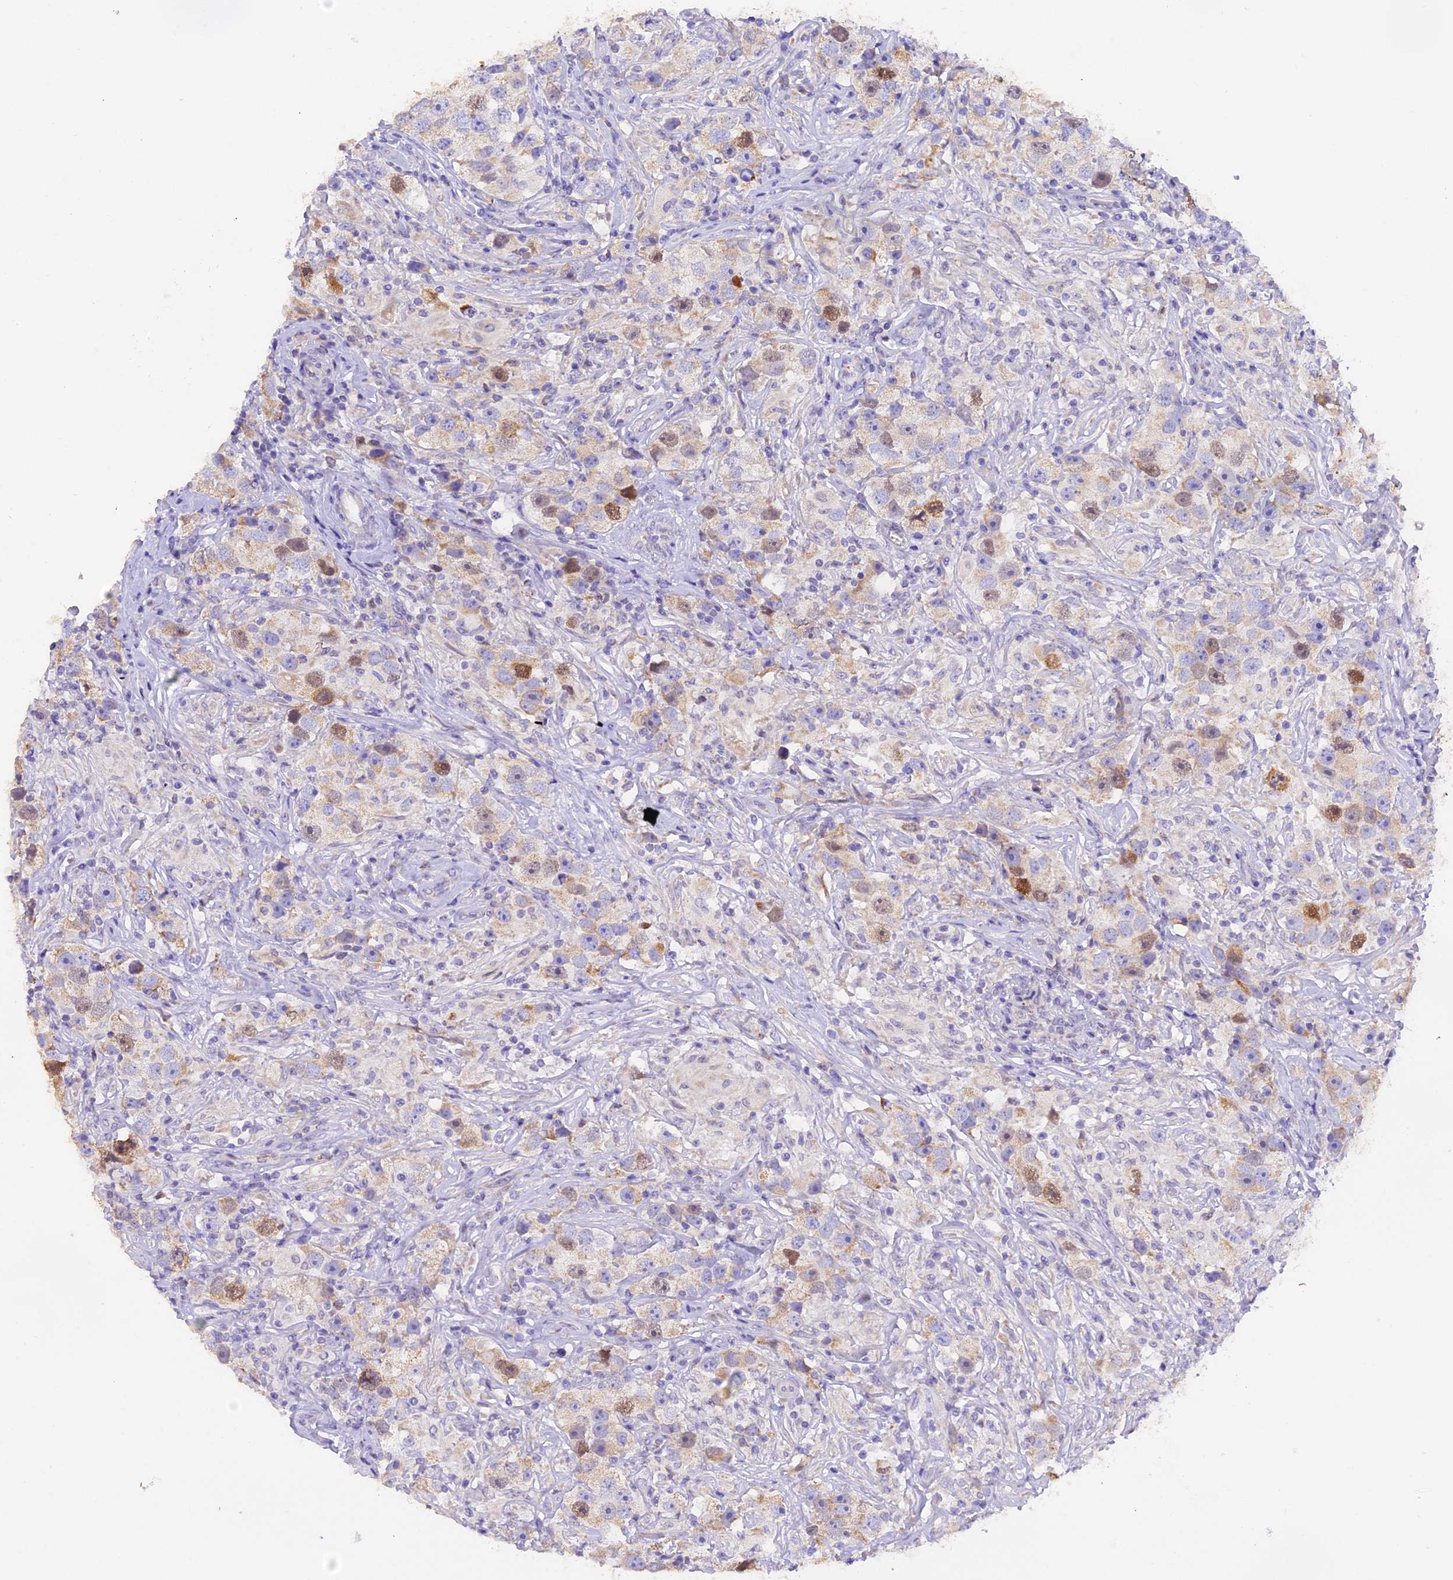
{"staining": {"intensity": "moderate", "quantity": "<25%", "location": "cytoplasmic/membranous,nuclear"}, "tissue": "testis cancer", "cell_type": "Tumor cells", "image_type": "cancer", "snomed": [{"axis": "morphology", "description": "Seminoma, NOS"}, {"axis": "topography", "description": "Testis"}], "caption": "Testis seminoma tissue shows moderate cytoplasmic/membranous and nuclear positivity in approximately <25% of tumor cells, visualized by immunohistochemistry.", "gene": "PKIA", "patient": {"sex": "male", "age": 49}}